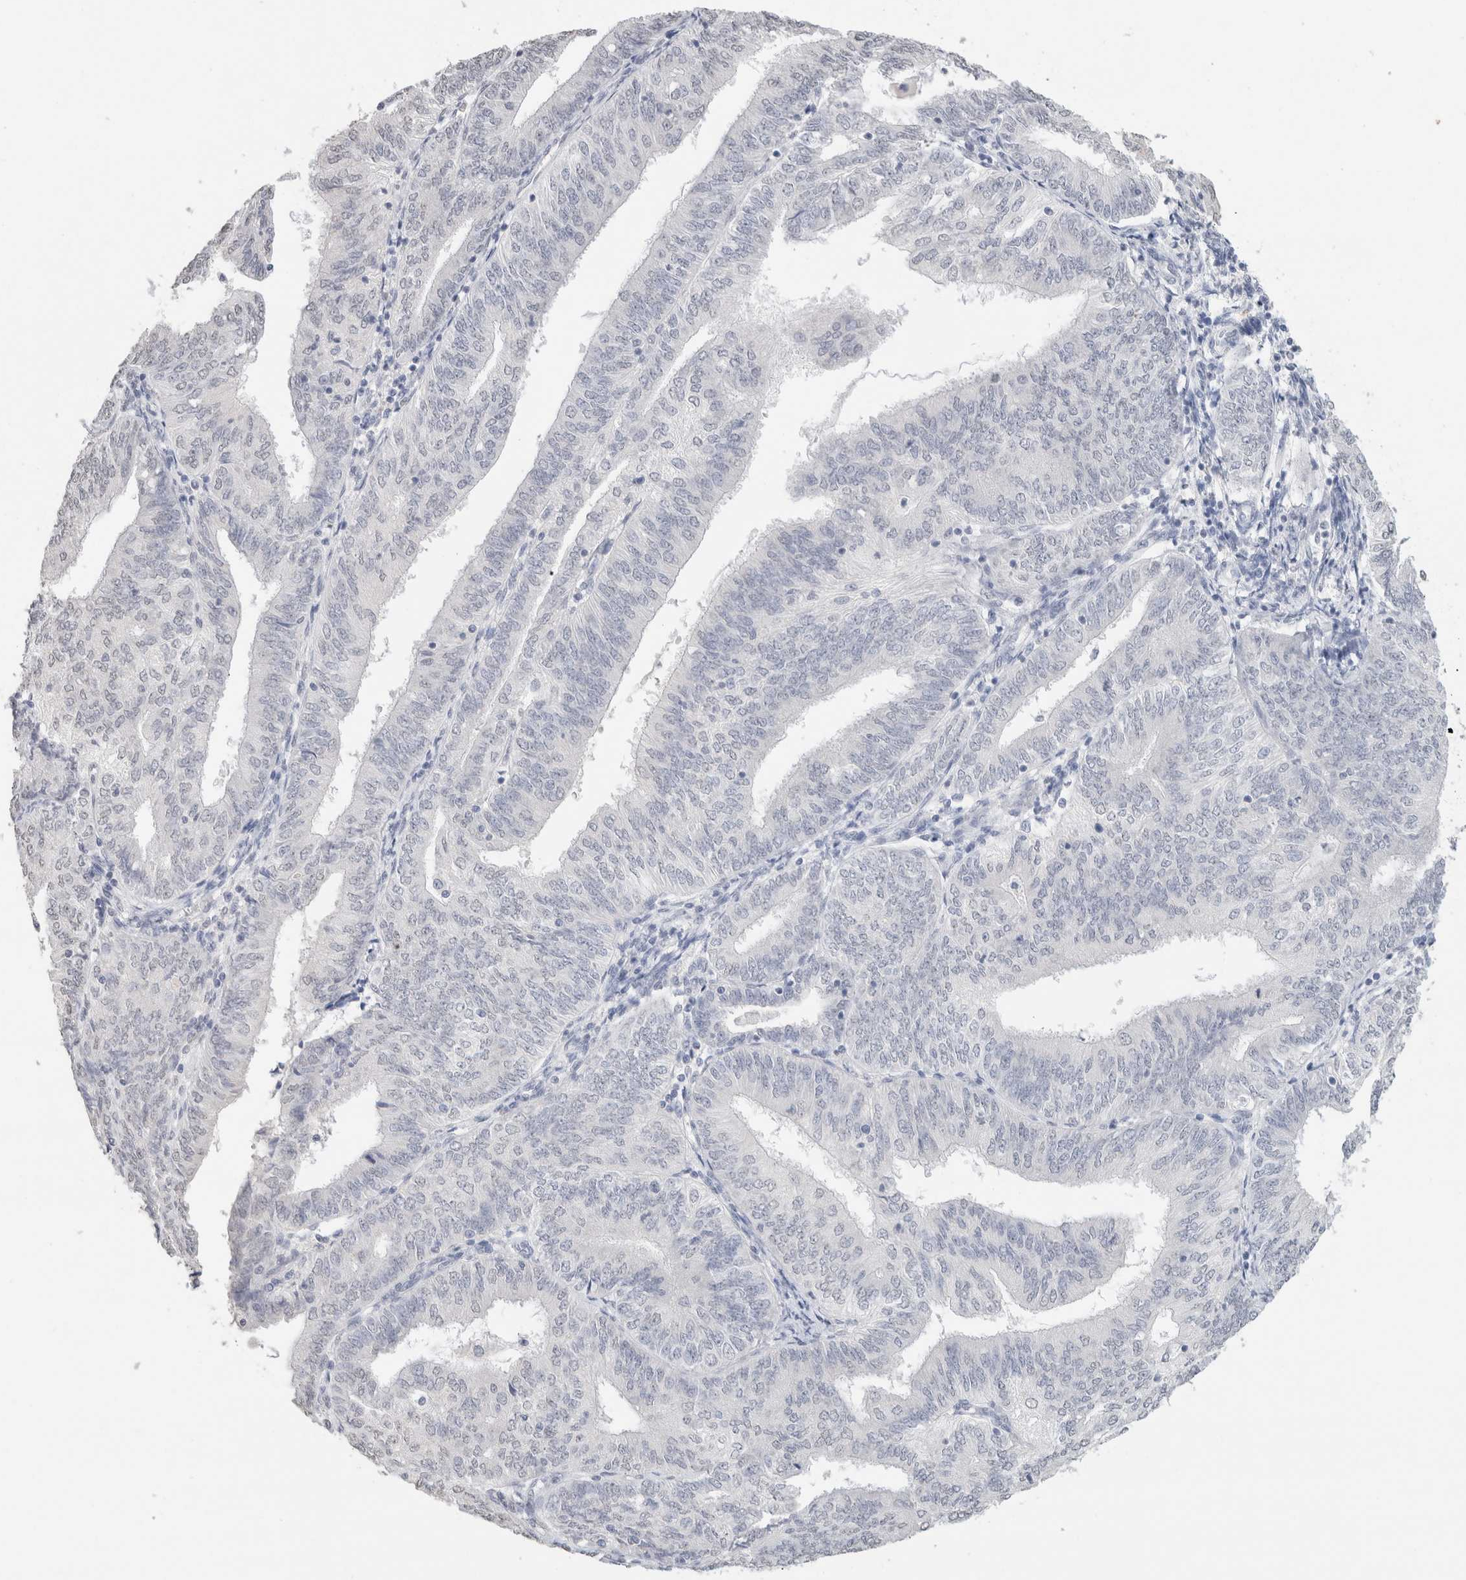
{"staining": {"intensity": "negative", "quantity": "none", "location": "none"}, "tissue": "endometrial cancer", "cell_type": "Tumor cells", "image_type": "cancer", "snomed": [{"axis": "morphology", "description": "Adenocarcinoma, NOS"}, {"axis": "topography", "description": "Endometrium"}], "caption": "Immunohistochemistry (IHC) of human adenocarcinoma (endometrial) displays no positivity in tumor cells.", "gene": "CD80", "patient": {"sex": "female", "age": 58}}